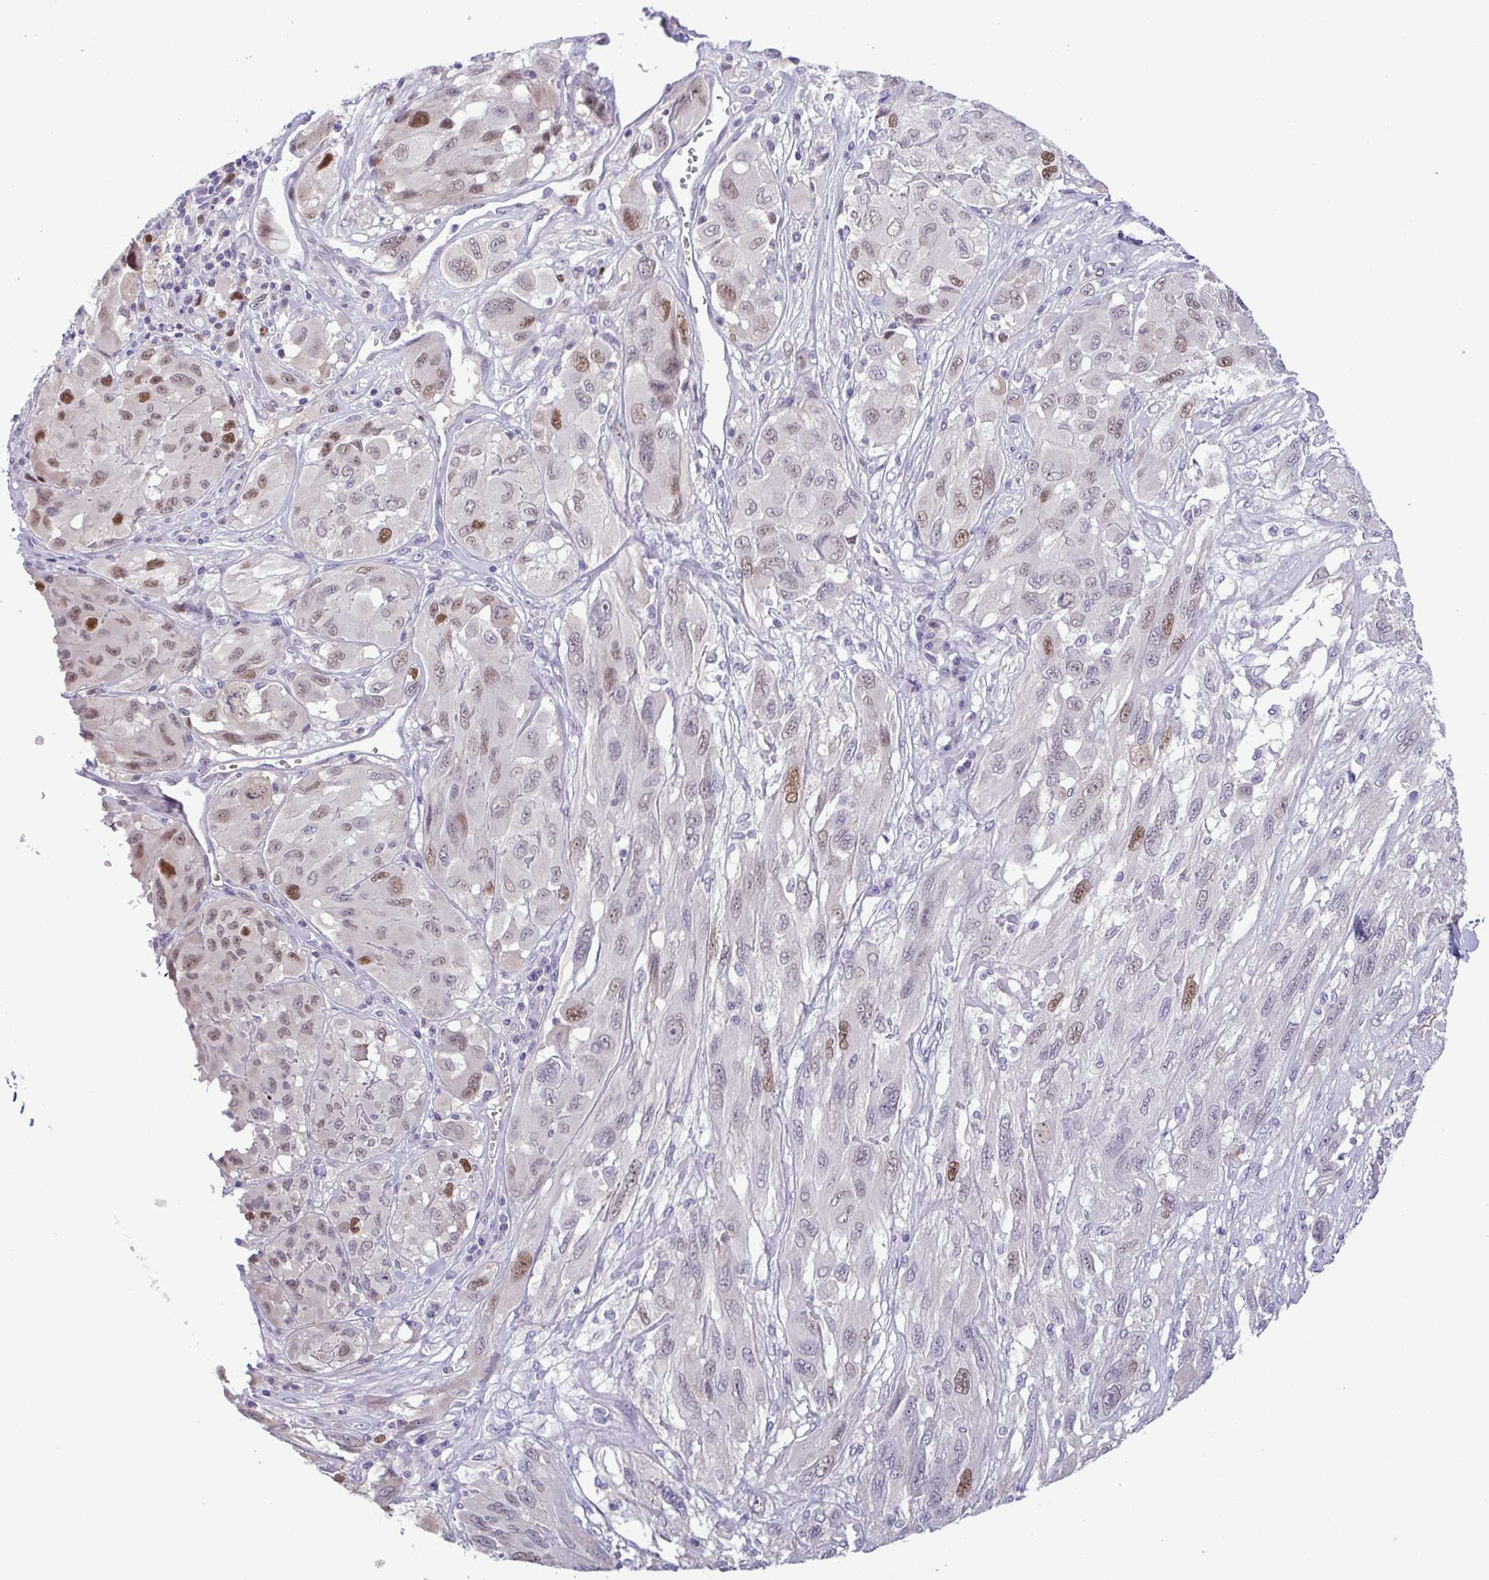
{"staining": {"intensity": "moderate", "quantity": "25%-75%", "location": "nuclear"}, "tissue": "melanoma", "cell_type": "Tumor cells", "image_type": "cancer", "snomed": [{"axis": "morphology", "description": "Malignant melanoma, NOS"}, {"axis": "topography", "description": "Skin"}], "caption": "Malignant melanoma tissue displays moderate nuclear expression in about 25%-75% of tumor cells, visualized by immunohistochemistry. (Stains: DAB (3,3'-diaminobenzidine) in brown, nuclei in blue, Microscopy: brightfield microscopy at high magnification).", "gene": "TIPIN", "patient": {"sex": "female", "age": 91}}